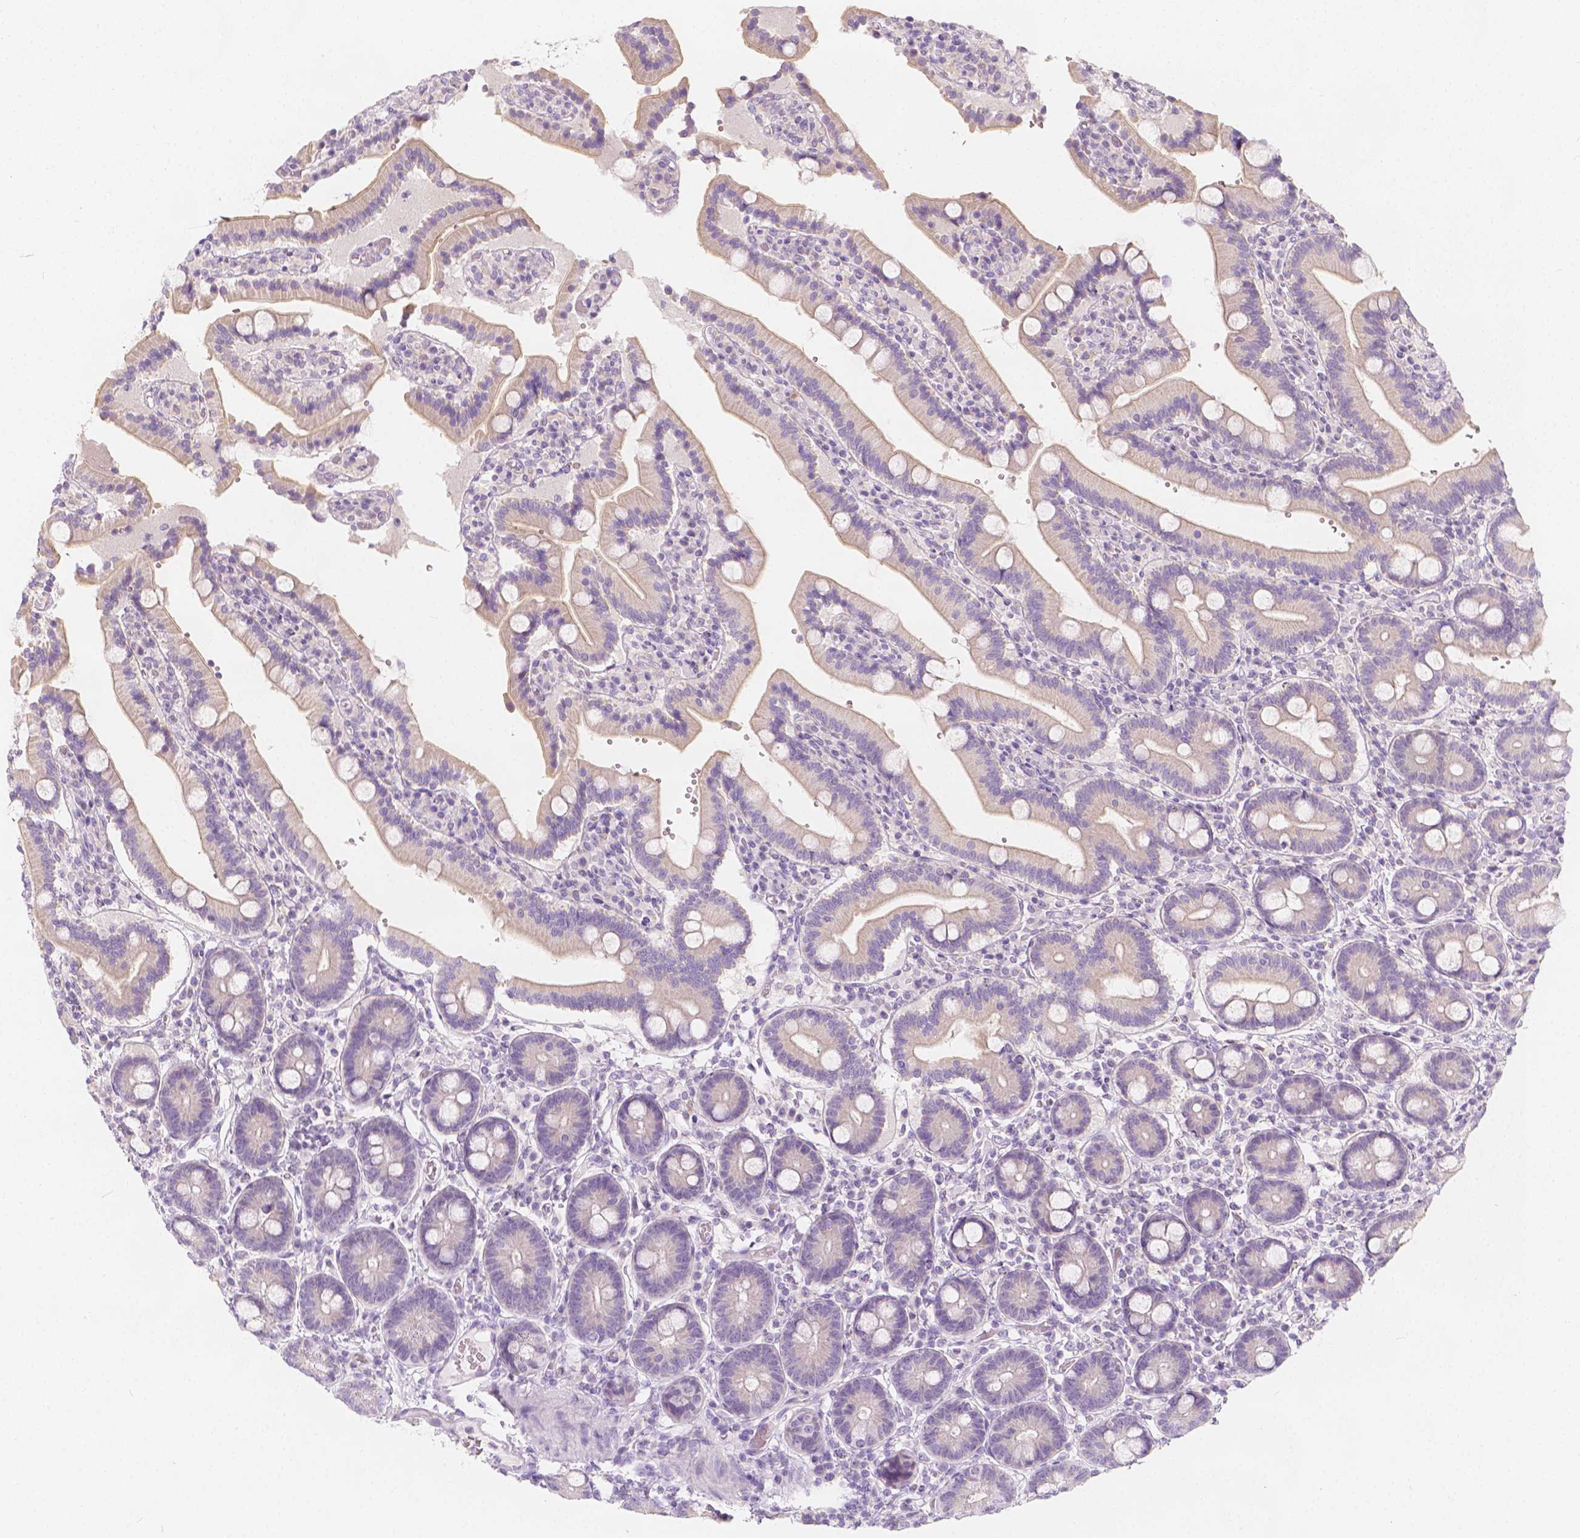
{"staining": {"intensity": "weak", "quantity": "25%-75%", "location": "cytoplasmic/membranous"}, "tissue": "duodenum", "cell_type": "Glandular cells", "image_type": "normal", "snomed": [{"axis": "morphology", "description": "Normal tissue, NOS"}, {"axis": "topography", "description": "Duodenum"}], "caption": "Immunohistochemical staining of benign human duodenum shows 25%-75% levels of weak cytoplasmic/membranous protein positivity in about 25%-75% of glandular cells.", "gene": "RBFOX1", "patient": {"sex": "female", "age": 62}}